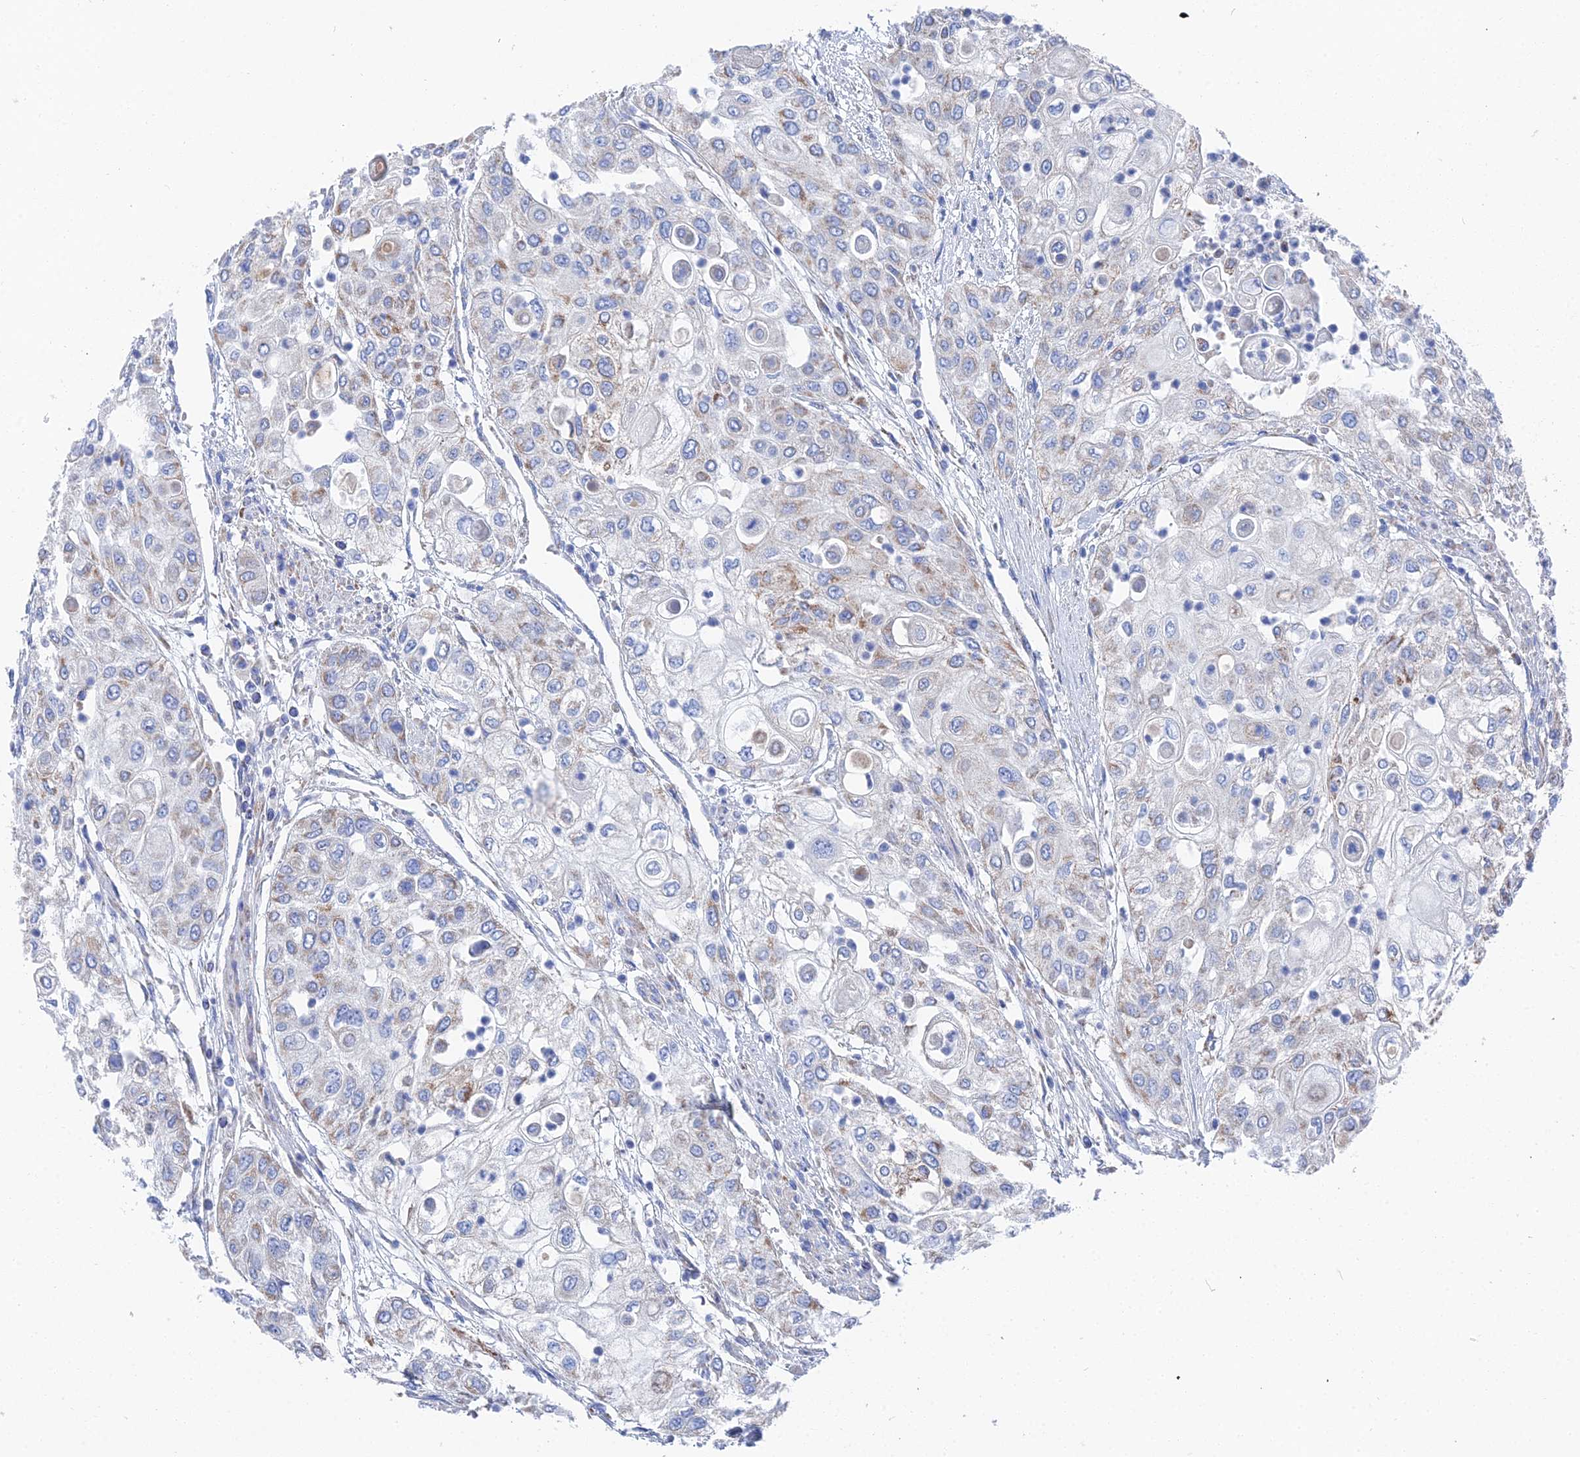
{"staining": {"intensity": "moderate", "quantity": "<25%", "location": "cytoplasmic/membranous"}, "tissue": "urothelial cancer", "cell_type": "Tumor cells", "image_type": "cancer", "snomed": [{"axis": "morphology", "description": "Urothelial carcinoma, High grade"}, {"axis": "topography", "description": "Urinary bladder"}], "caption": "The photomicrograph displays staining of high-grade urothelial carcinoma, revealing moderate cytoplasmic/membranous protein expression (brown color) within tumor cells. (Brightfield microscopy of DAB IHC at high magnification).", "gene": "IFT80", "patient": {"sex": "female", "age": 79}}